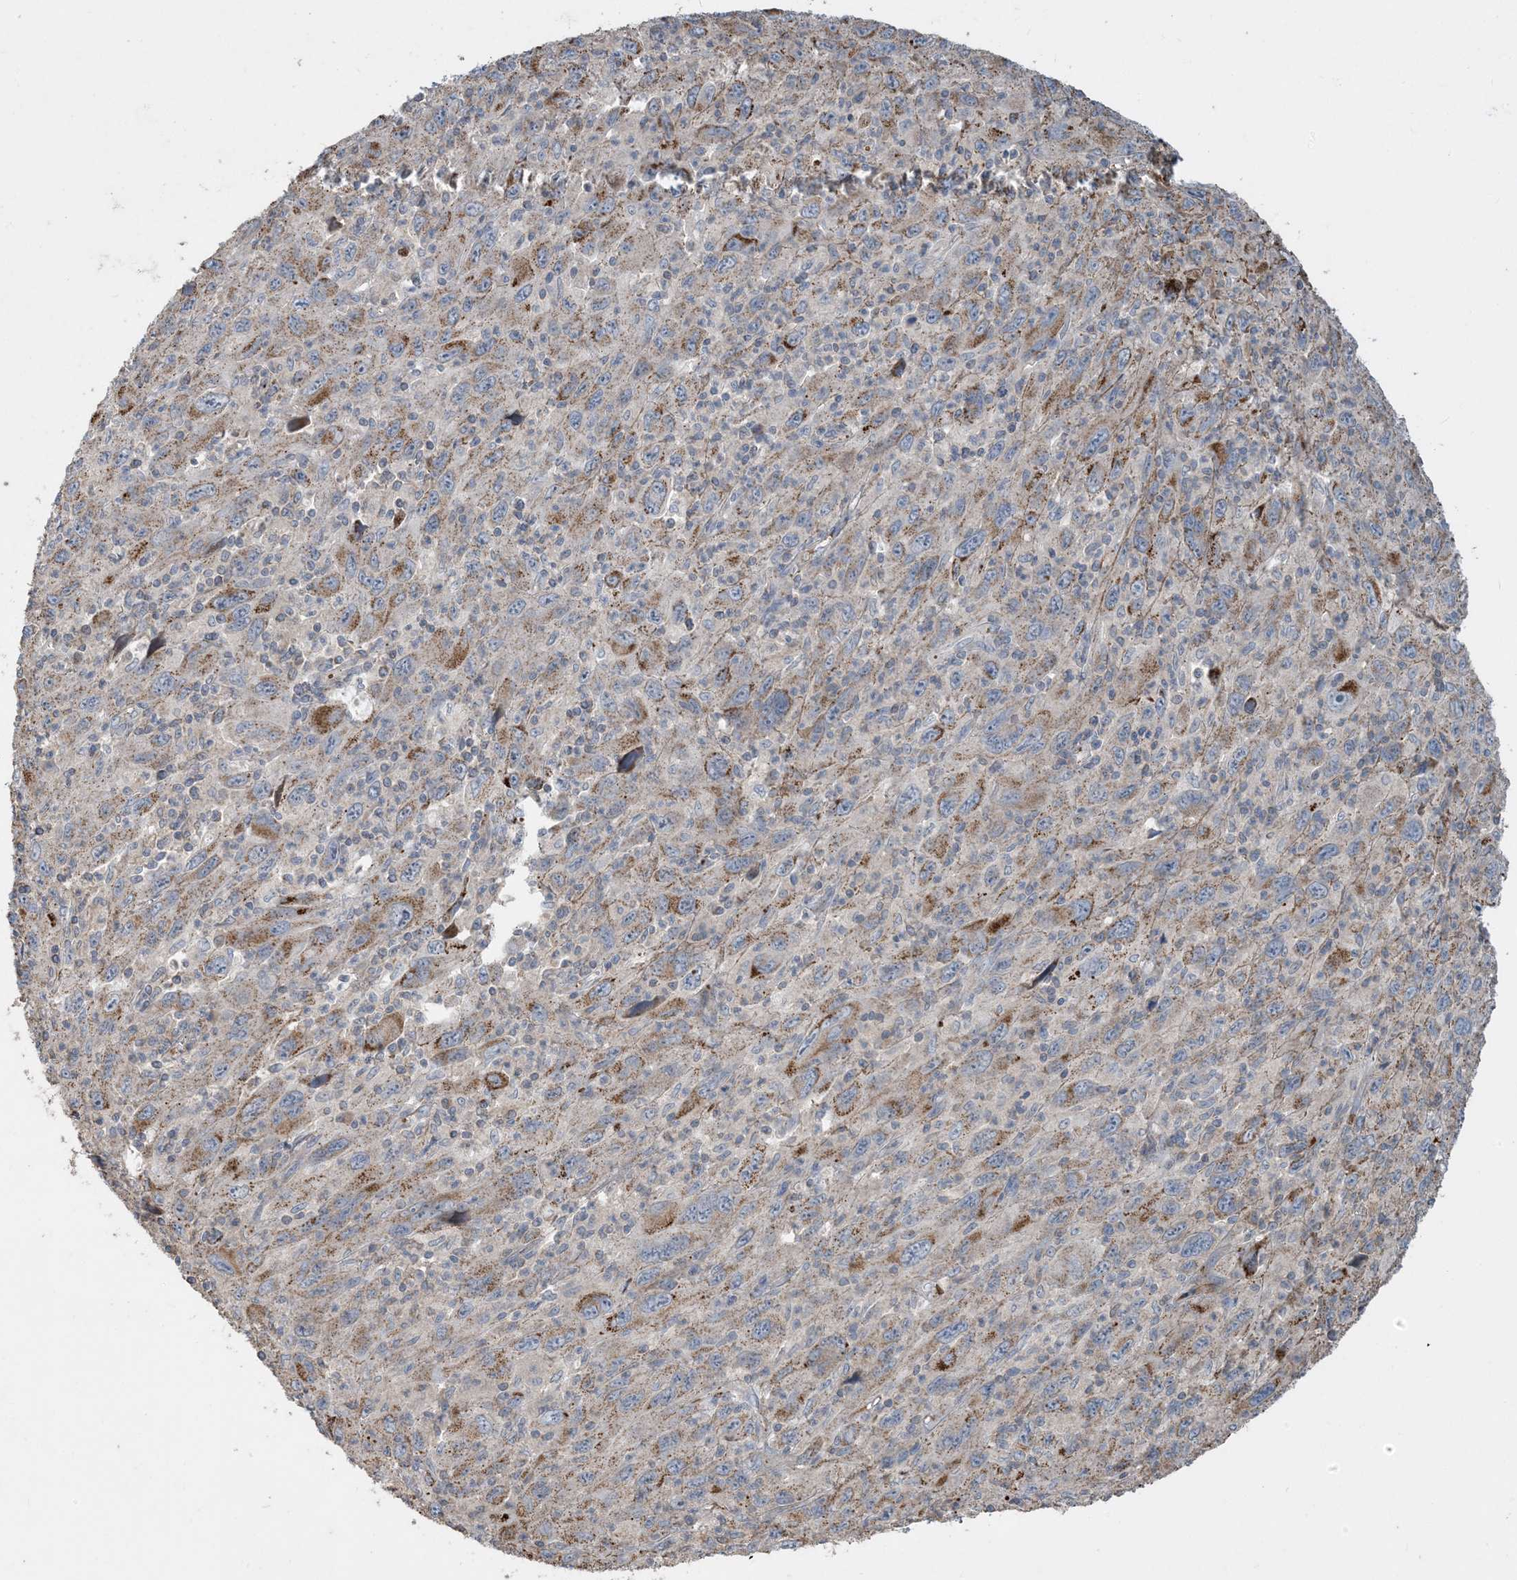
{"staining": {"intensity": "moderate", "quantity": ">75%", "location": "cytoplasmic/membranous"}, "tissue": "melanoma", "cell_type": "Tumor cells", "image_type": "cancer", "snomed": [{"axis": "morphology", "description": "Malignant melanoma, Metastatic site"}, {"axis": "topography", "description": "Skin"}], "caption": "IHC (DAB (3,3'-diaminobenzidine)) staining of human malignant melanoma (metastatic site) reveals moderate cytoplasmic/membranous protein staining in approximately >75% of tumor cells. Nuclei are stained in blue.", "gene": "ECHDC1", "patient": {"sex": "female", "age": 56}}